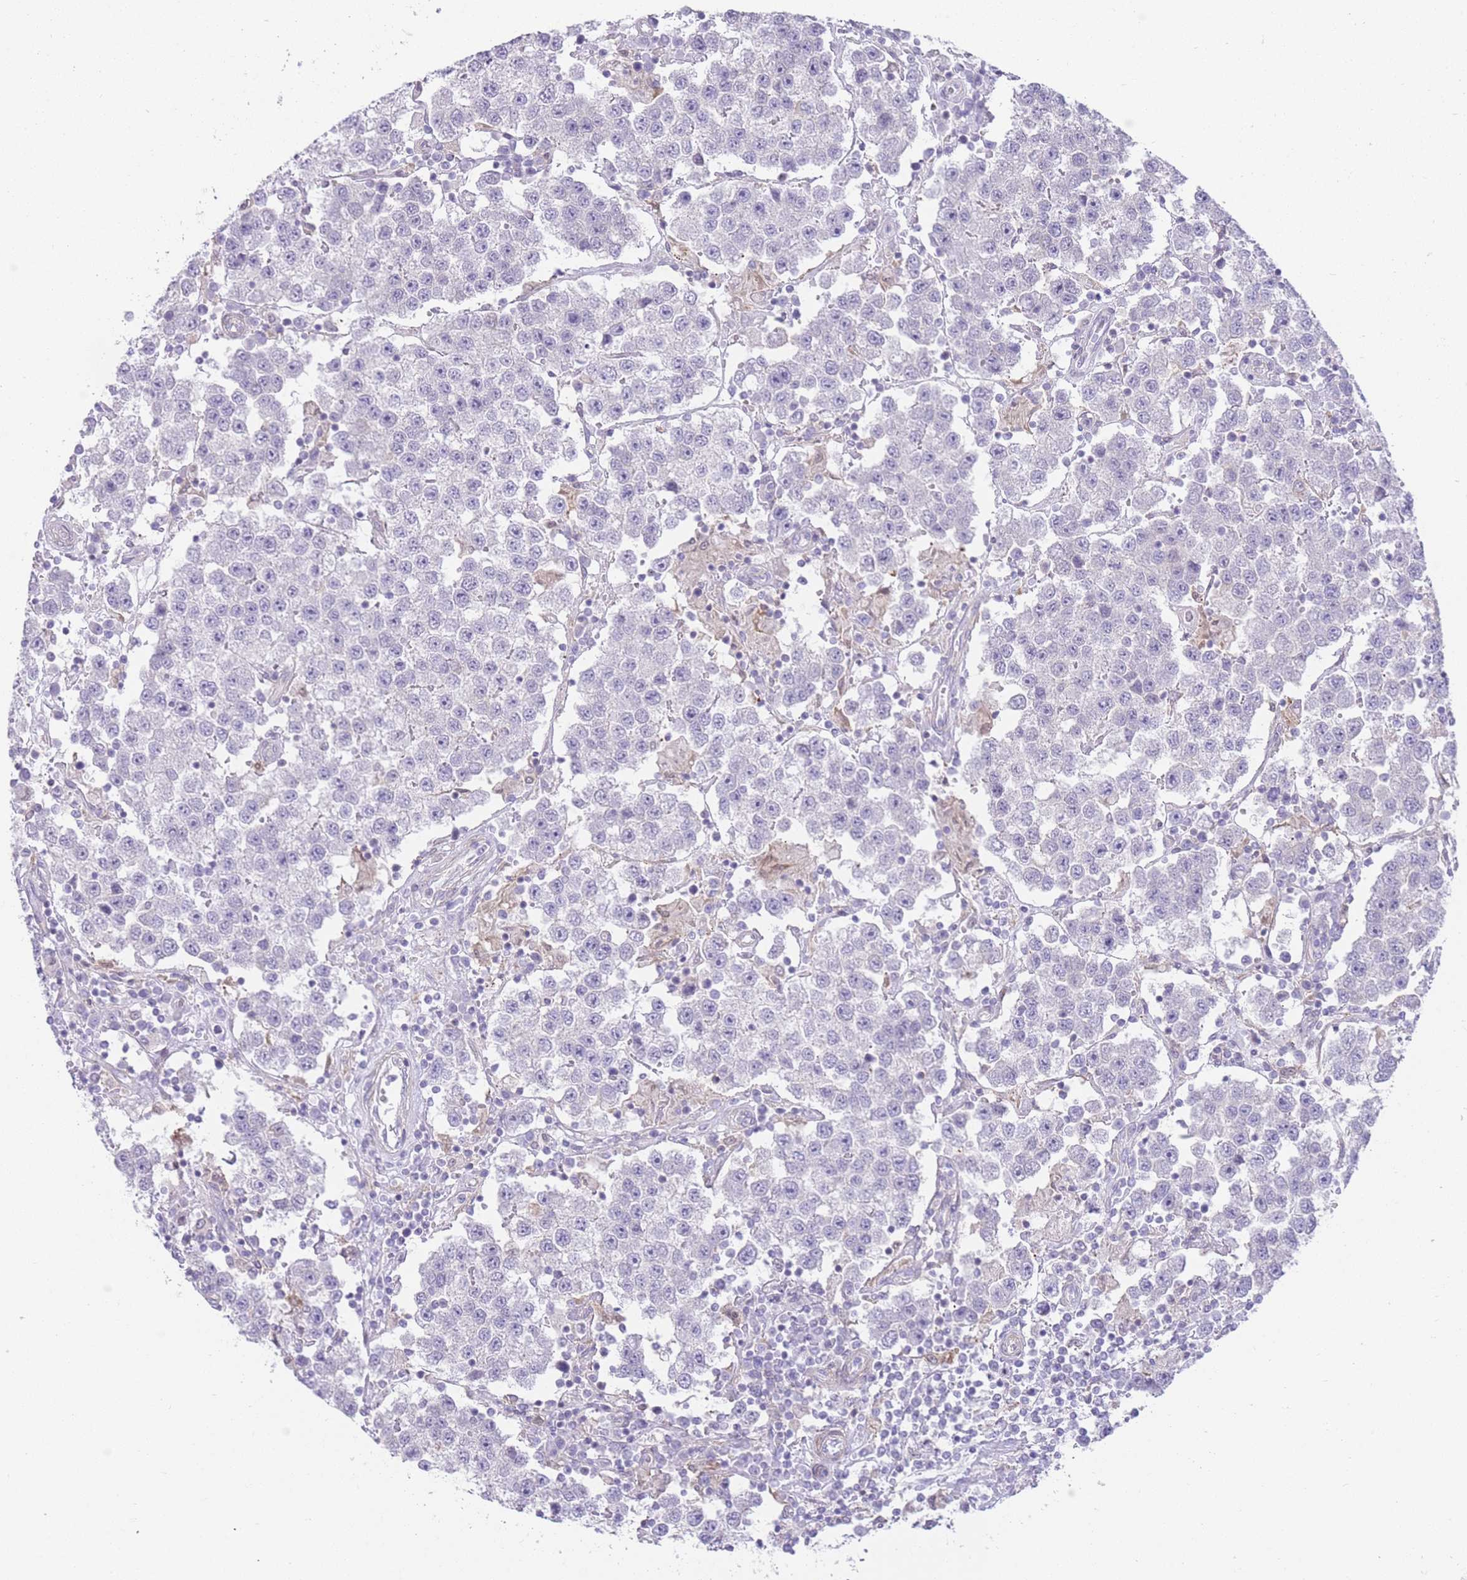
{"staining": {"intensity": "negative", "quantity": "none", "location": "none"}, "tissue": "testis cancer", "cell_type": "Tumor cells", "image_type": "cancer", "snomed": [{"axis": "morphology", "description": "Seminoma, NOS"}, {"axis": "topography", "description": "Testis"}], "caption": "Immunohistochemistry of testis seminoma demonstrates no positivity in tumor cells.", "gene": "OR11H12", "patient": {"sex": "male", "age": 37}}